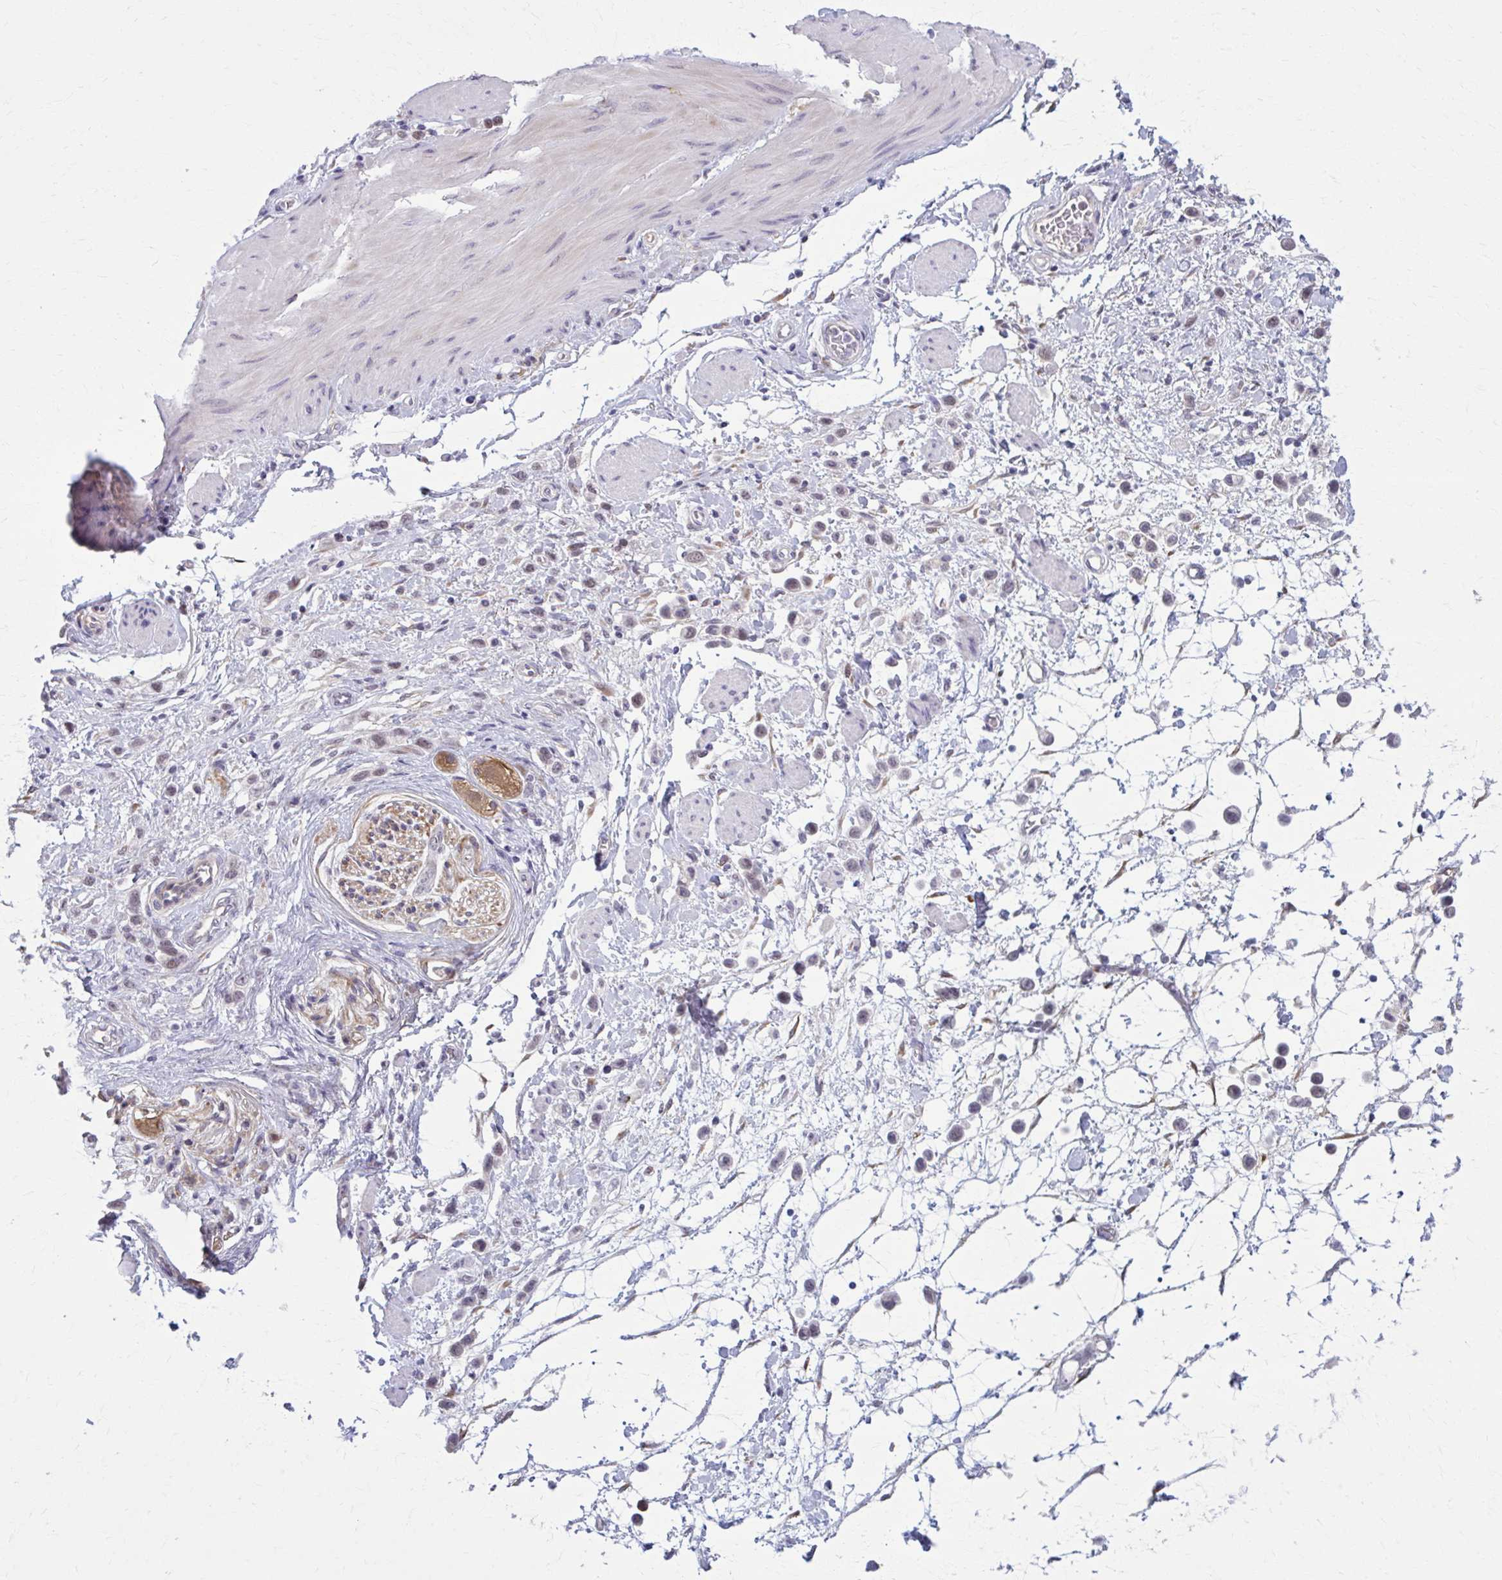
{"staining": {"intensity": "weak", "quantity": "<25%", "location": "nuclear"}, "tissue": "stomach cancer", "cell_type": "Tumor cells", "image_type": "cancer", "snomed": [{"axis": "morphology", "description": "Adenocarcinoma, NOS"}, {"axis": "topography", "description": "Stomach"}], "caption": "High power microscopy micrograph of an immunohistochemistry (IHC) photomicrograph of stomach cancer (adenocarcinoma), revealing no significant staining in tumor cells.", "gene": "NUMBL", "patient": {"sex": "female", "age": 65}}